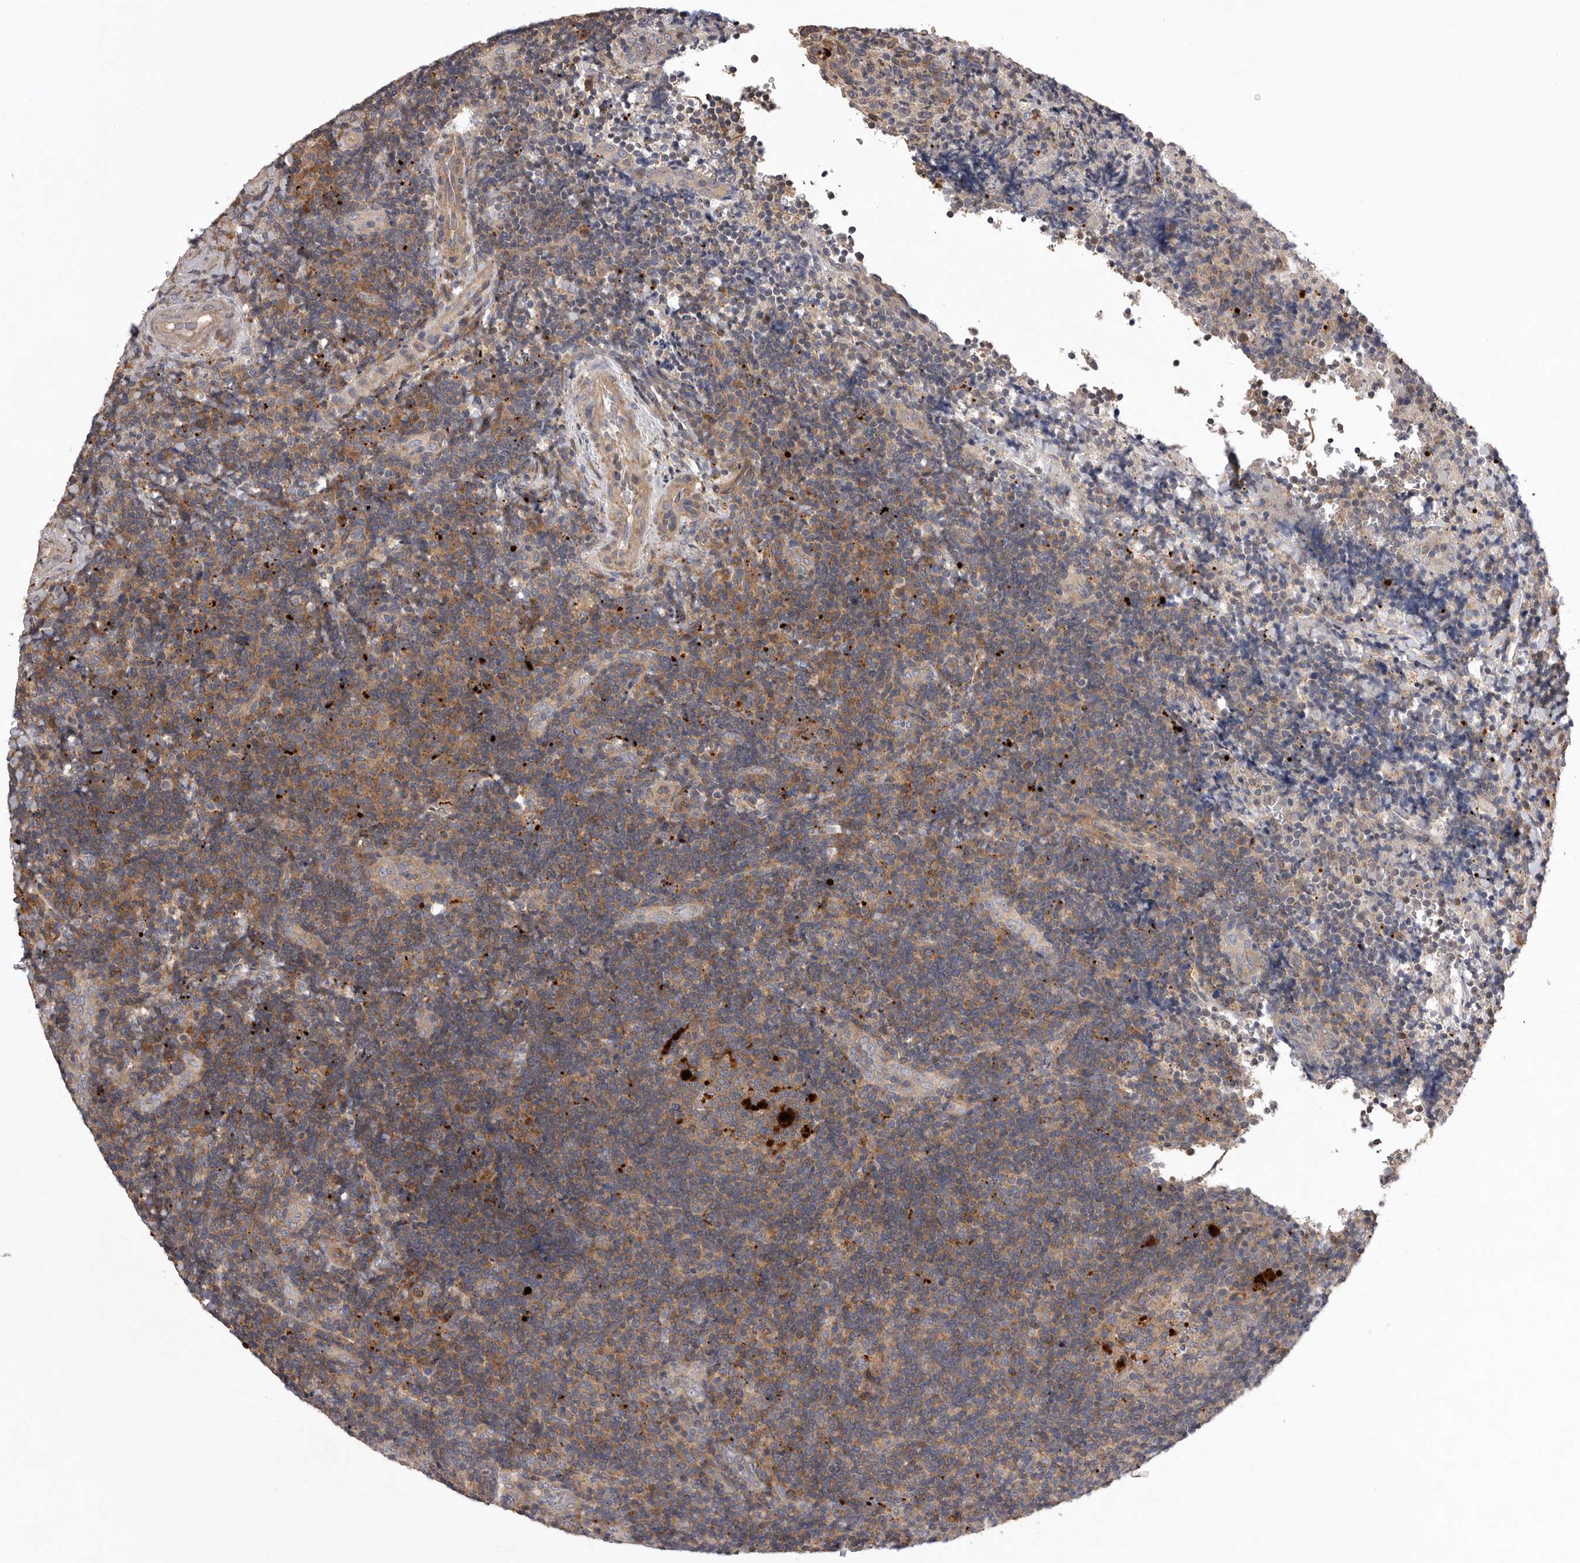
{"staining": {"intensity": "moderate", "quantity": ">75%", "location": "cytoplasmic/membranous"}, "tissue": "lymphoma", "cell_type": "Tumor cells", "image_type": "cancer", "snomed": [{"axis": "morphology", "description": "Malignant lymphoma, non-Hodgkin's type, High grade"}, {"axis": "topography", "description": "Tonsil"}], "caption": "Protein analysis of lymphoma tissue displays moderate cytoplasmic/membranous expression in about >75% of tumor cells.", "gene": "WDR47", "patient": {"sex": "female", "age": 36}}